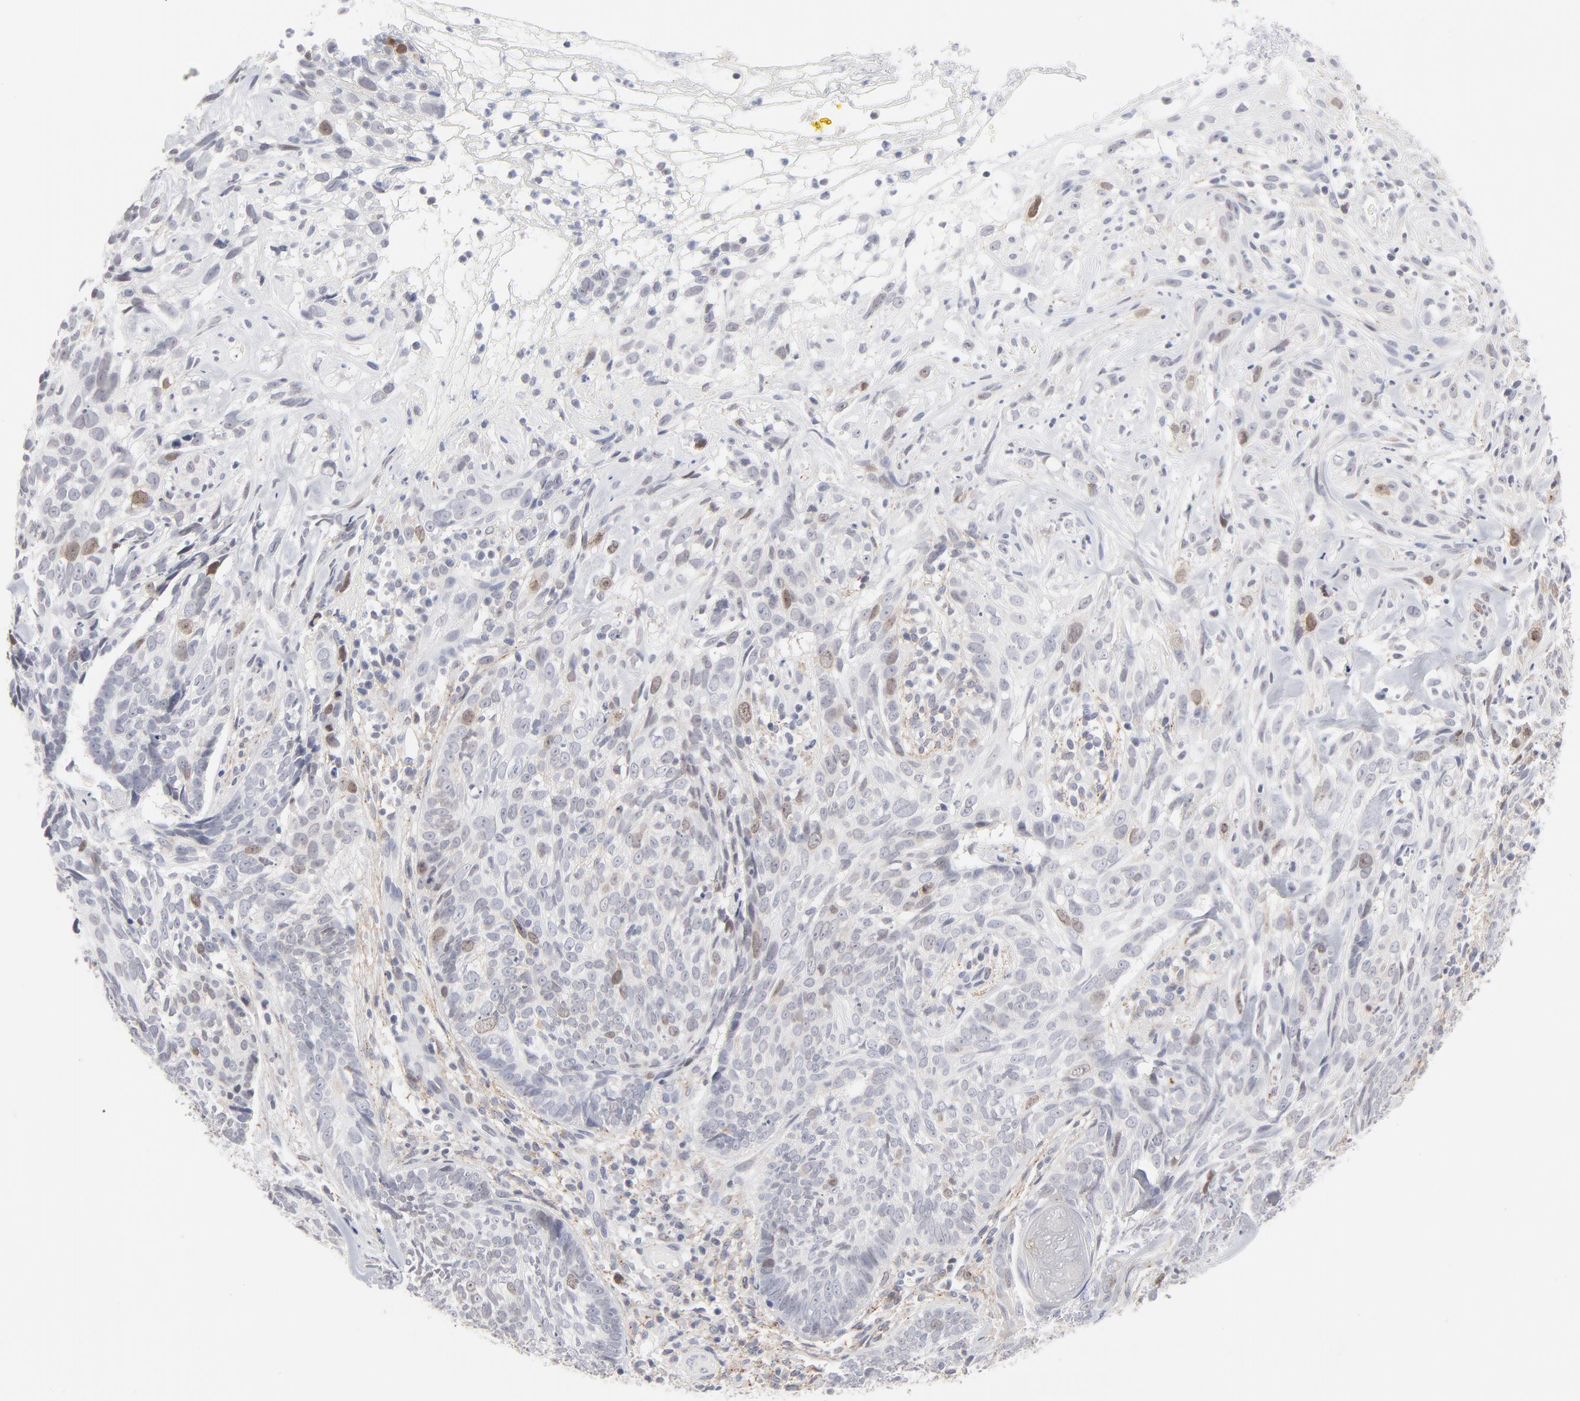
{"staining": {"intensity": "weak", "quantity": "<25%", "location": "nuclear"}, "tissue": "skin cancer", "cell_type": "Tumor cells", "image_type": "cancer", "snomed": [{"axis": "morphology", "description": "Basal cell carcinoma"}, {"axis": "topography", "description": "Skin"}], "caption": "Tumor cells show no significant protein expression in skin cancer (basal cell carcinoma).", "gene": "AURKA", "patient": {"sex": "male", "age": 72}}